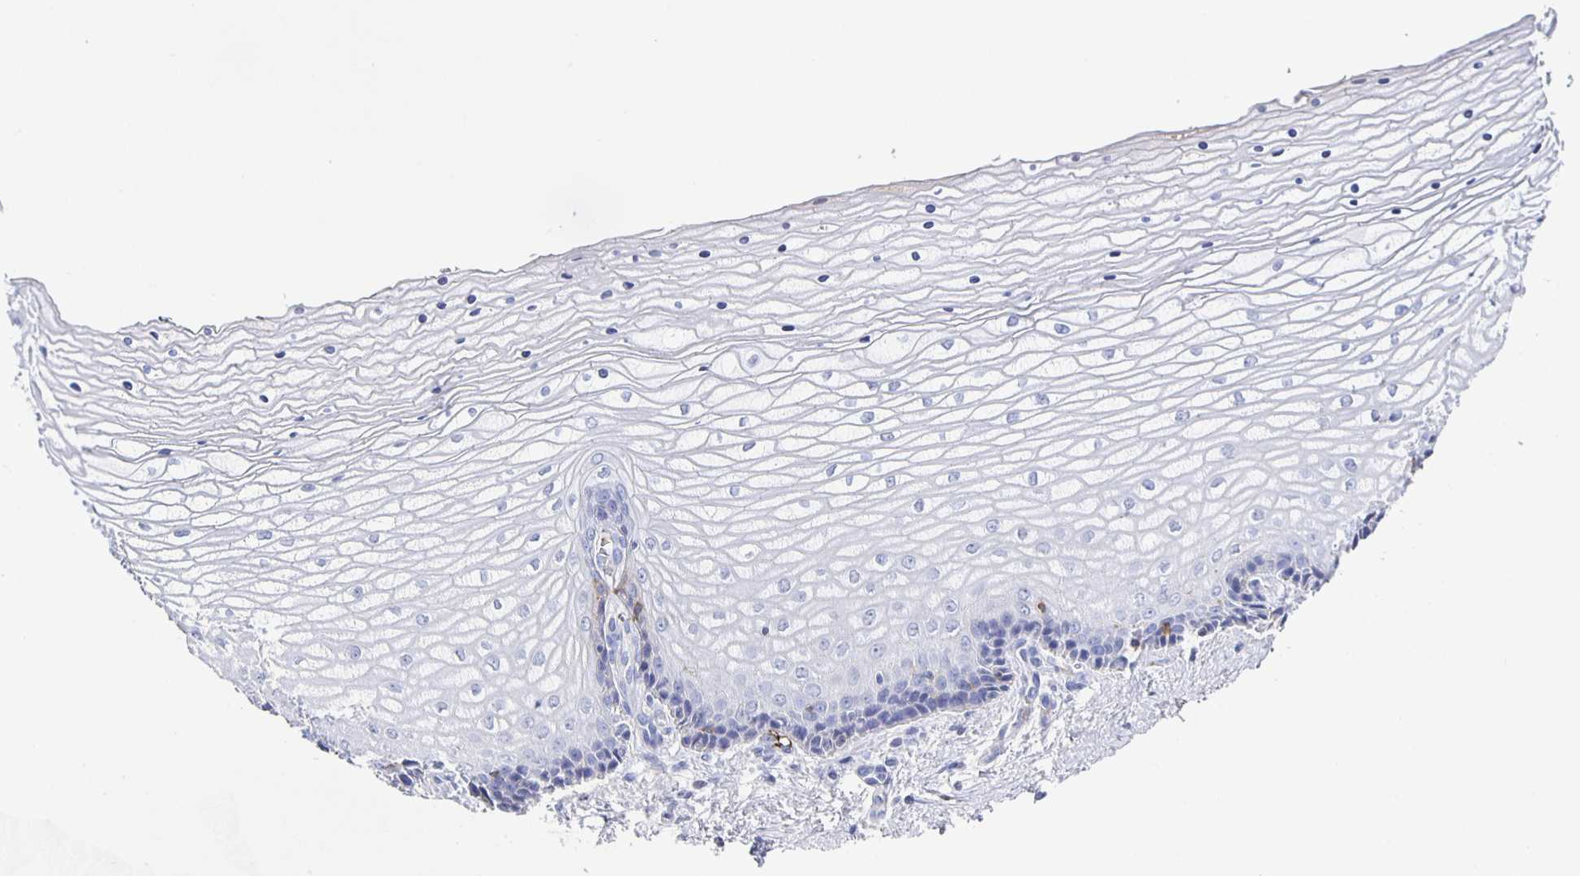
{"staining": {"intensity": "weak", "quantity": "<25%", "location": "cytoplasmic/membranous"}, "tissue": "vagina", "cell_type": "Squamous epithelial cells", "image_type": "normal", "snomed": [{"axis": "morphology", "description": "Normal tissue, NOS"}, {"axis": "topography", "description": "Vagina"}], "caption": "Immunohistochemistry photomicrograph of benign vagina: vagina stained with DAB (3,3'-diaminobenzidine) reveals no significant protein staining in squamous epithelial cells. (DAB immunohistochemistry, high magnification).", "gene": "FGA", "patient": {"sex": "female", "age": 45}}